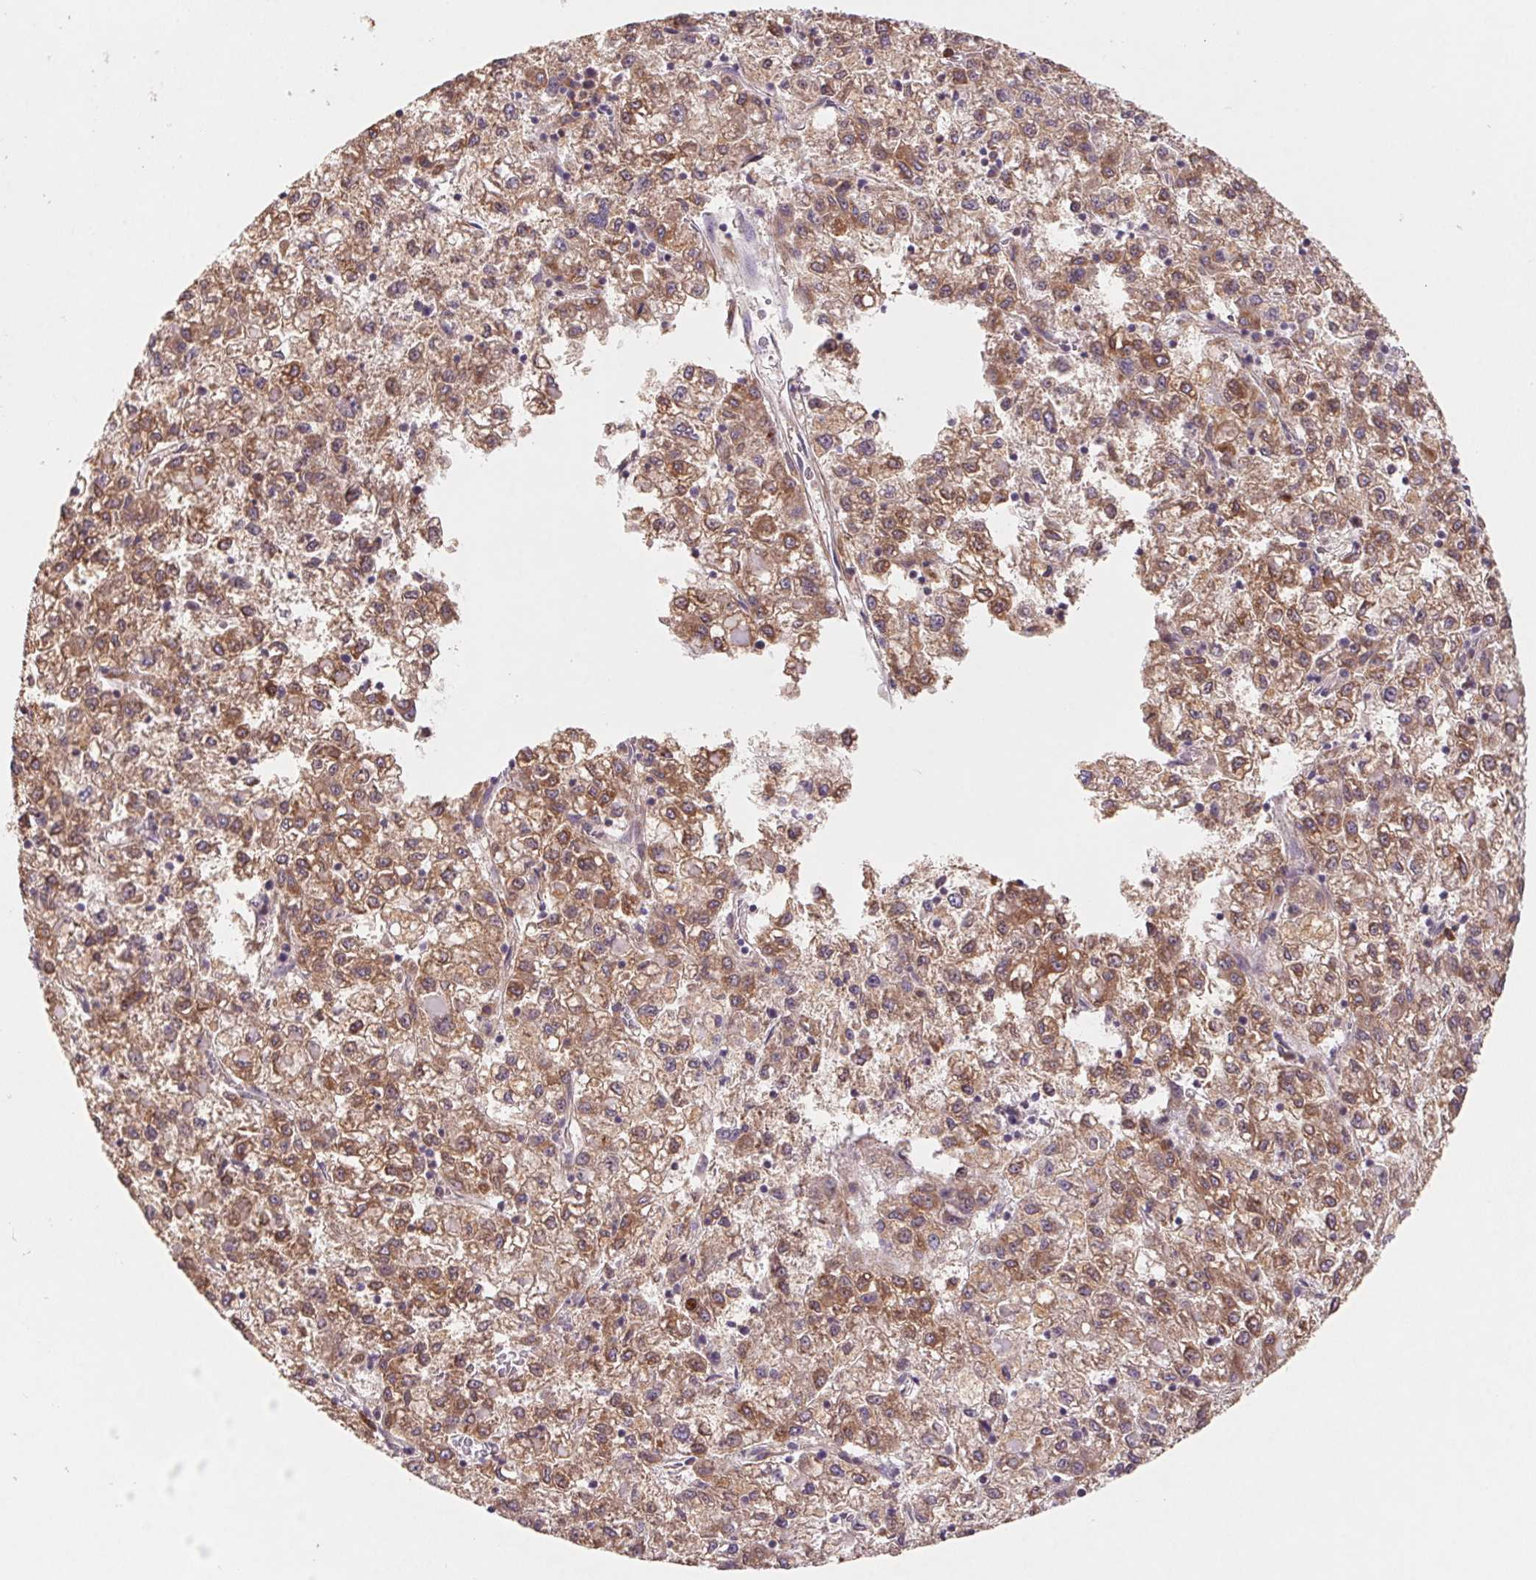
{"staining": {"intensity": "moderate", "quantity": ">75%", "location": "cytoplasmic/membranous"}, "tissue": "liver cancer", "cell_type": "Tumor cells", "image_type": "cancer", "snomed": [{"axis": "morphology", "description": "Carcinoma, Hepatocellular, NOS"}, {"axis": "topography", "description": "Liver"}], "caption": "Immunohistochemistry (DAB) staining of human liver cancer demonstrates moderate cytoplasmic/membranous protein staining in approximately >75% of tumor cells. Immunohistochemistry stains the protein in brown and the nuclei are stained blue.", "gene": "RAB1A", "patient": {"sex": "male", "age": 40}}